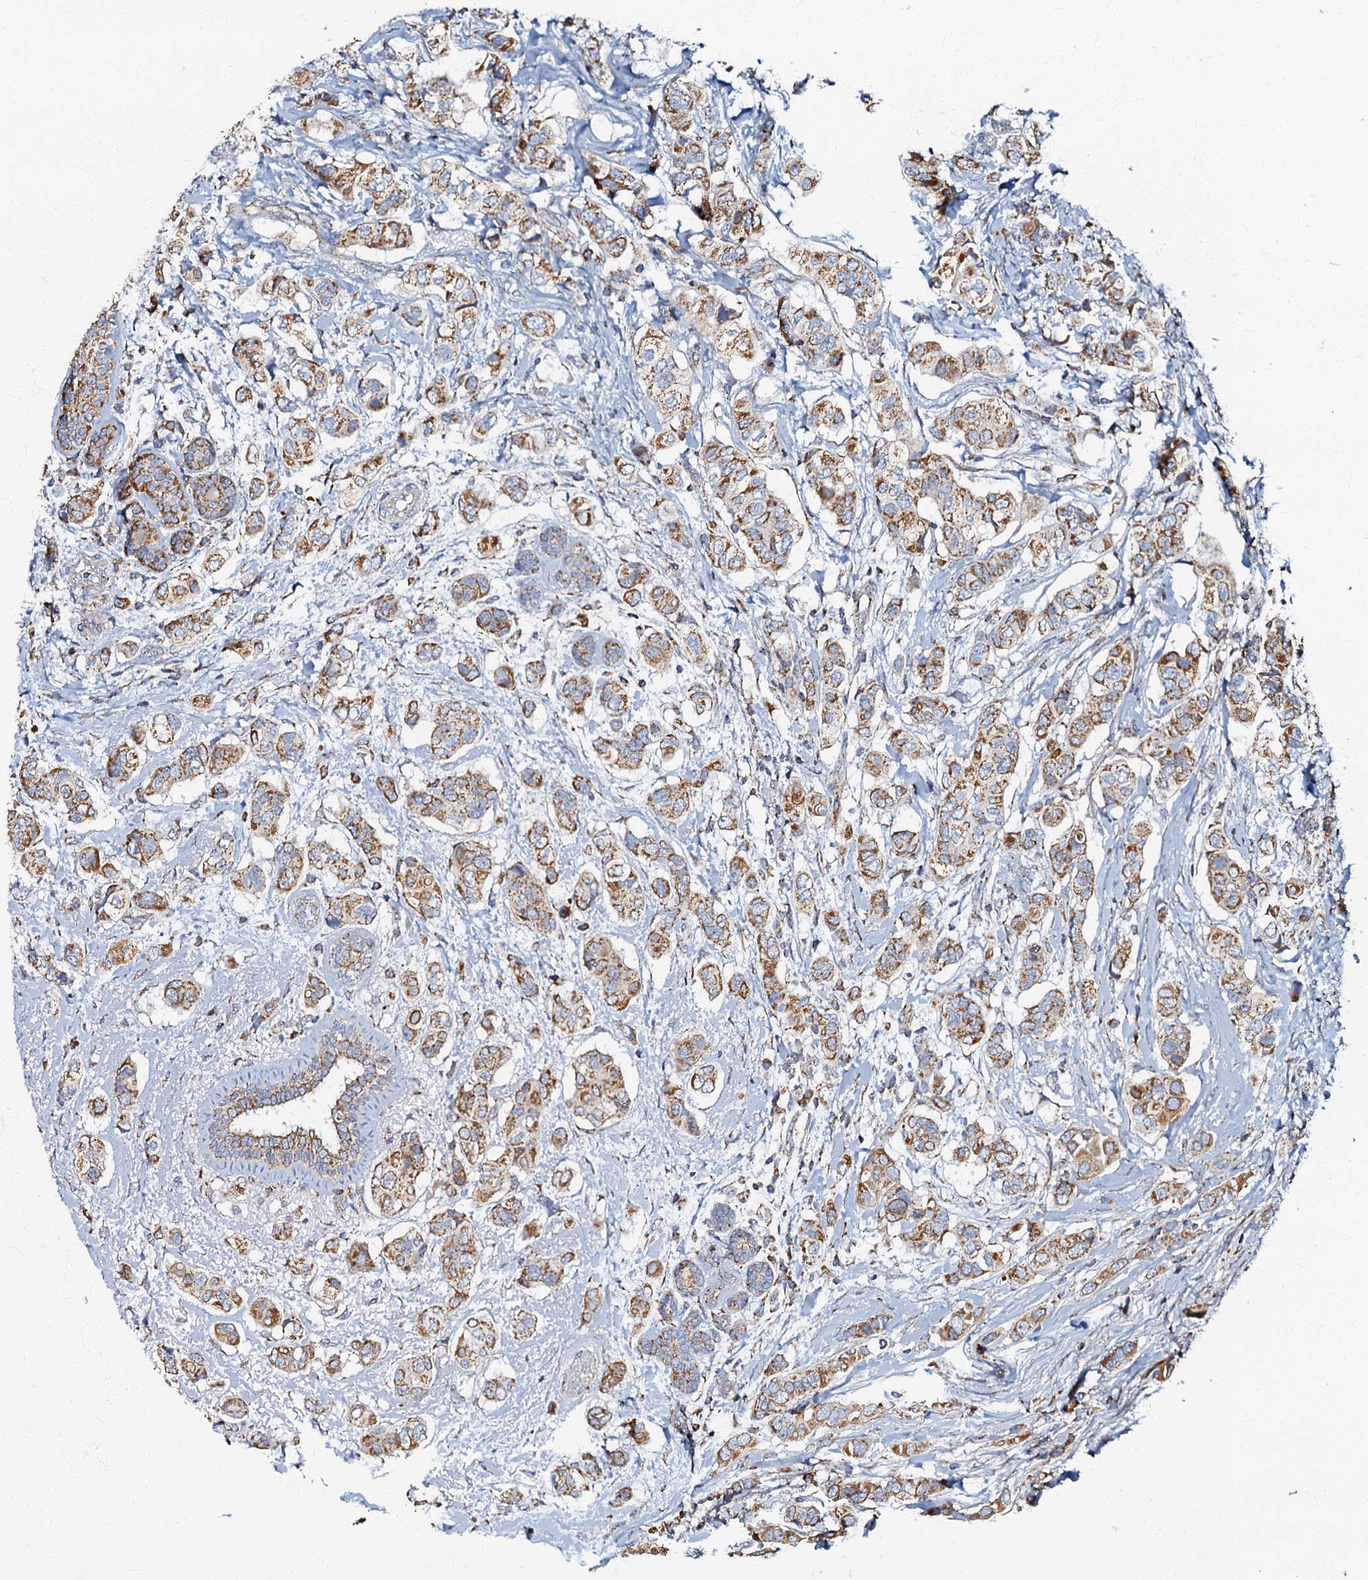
{"staining": {"intensity": "moderate", "quantity": ">75%", "location": "cytoplasmic/membranous"}, "tissue": "breast cancer", "cell_type": "Tumor cells", "image_type": "cancer", "snomed": [{"axis": "morphology", "description": "Lobular carcinoma"}, {"axis": "topography", "description": "Breast"}], "caption": "A brown stain highlights moderate cytoplasmic/membranous expression of a protein in human breast lobular carcinoma tumor cells.", "gene": "NDUFA12", "patient": {"sex": "female", "age": 51}}